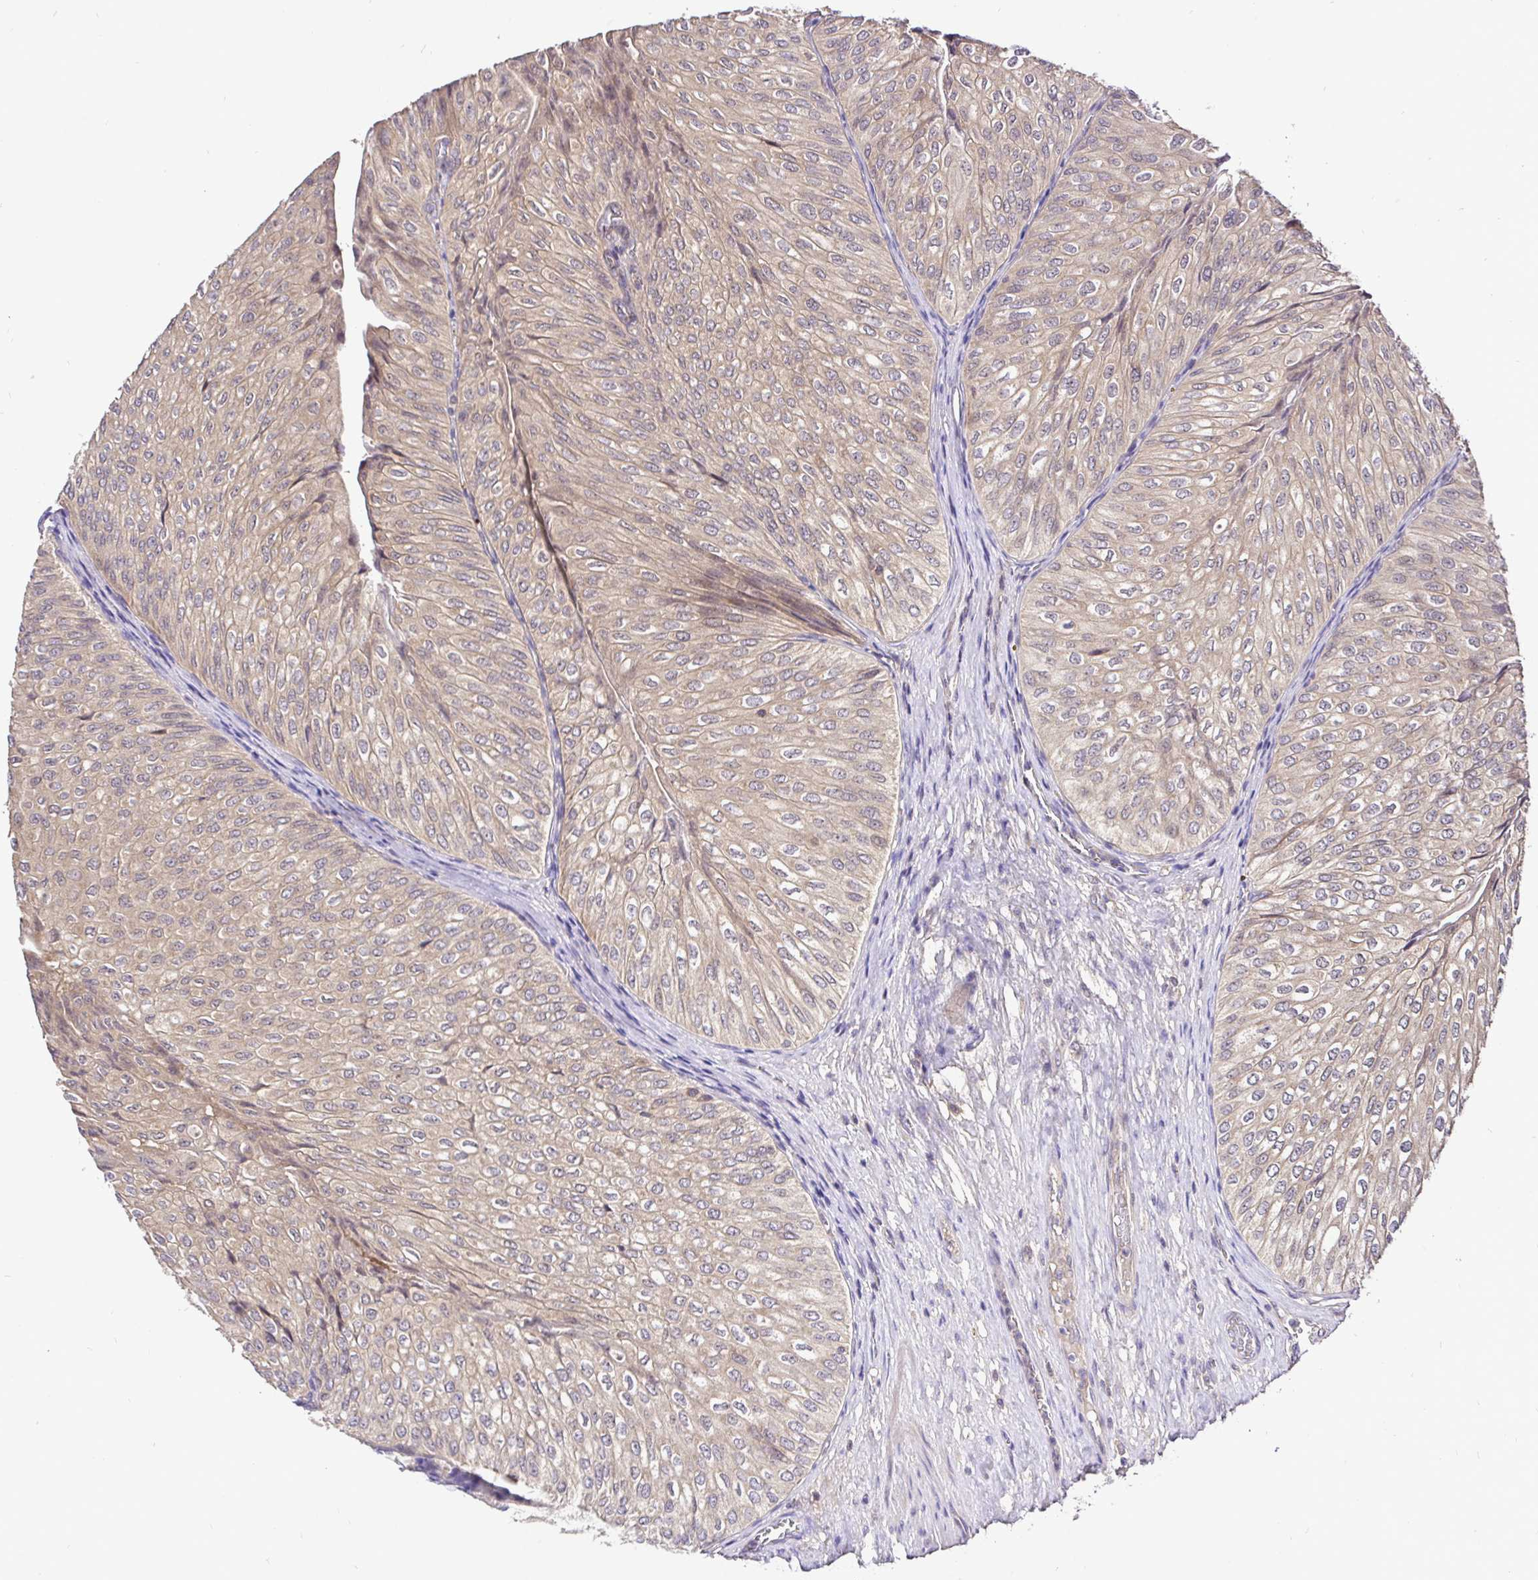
{"staining": {"intensity": "weak", "quantity": ">75%", "location": "cytoplasmic/membranous"}, "tissue": "urothelial cancer", "cell_type": "Tumor cells", "image_type": "cancer", "snomed": [{"axis": "morphology", "description": "Urothelial carcinoma, NOS"}, {"axis": "topography", "description": "Urinary bladder"}], "caption": "Immunohistochemical staining of urothelial cancer reveals low levels of weak cytoplasmic/membranous expression in approximately >75% of tumor cells. (brown staining indicates protein expression, while blue staining denotes nuclei).", "gene": "UBE2M", "patient": {"sex": "male", "age": 62}}